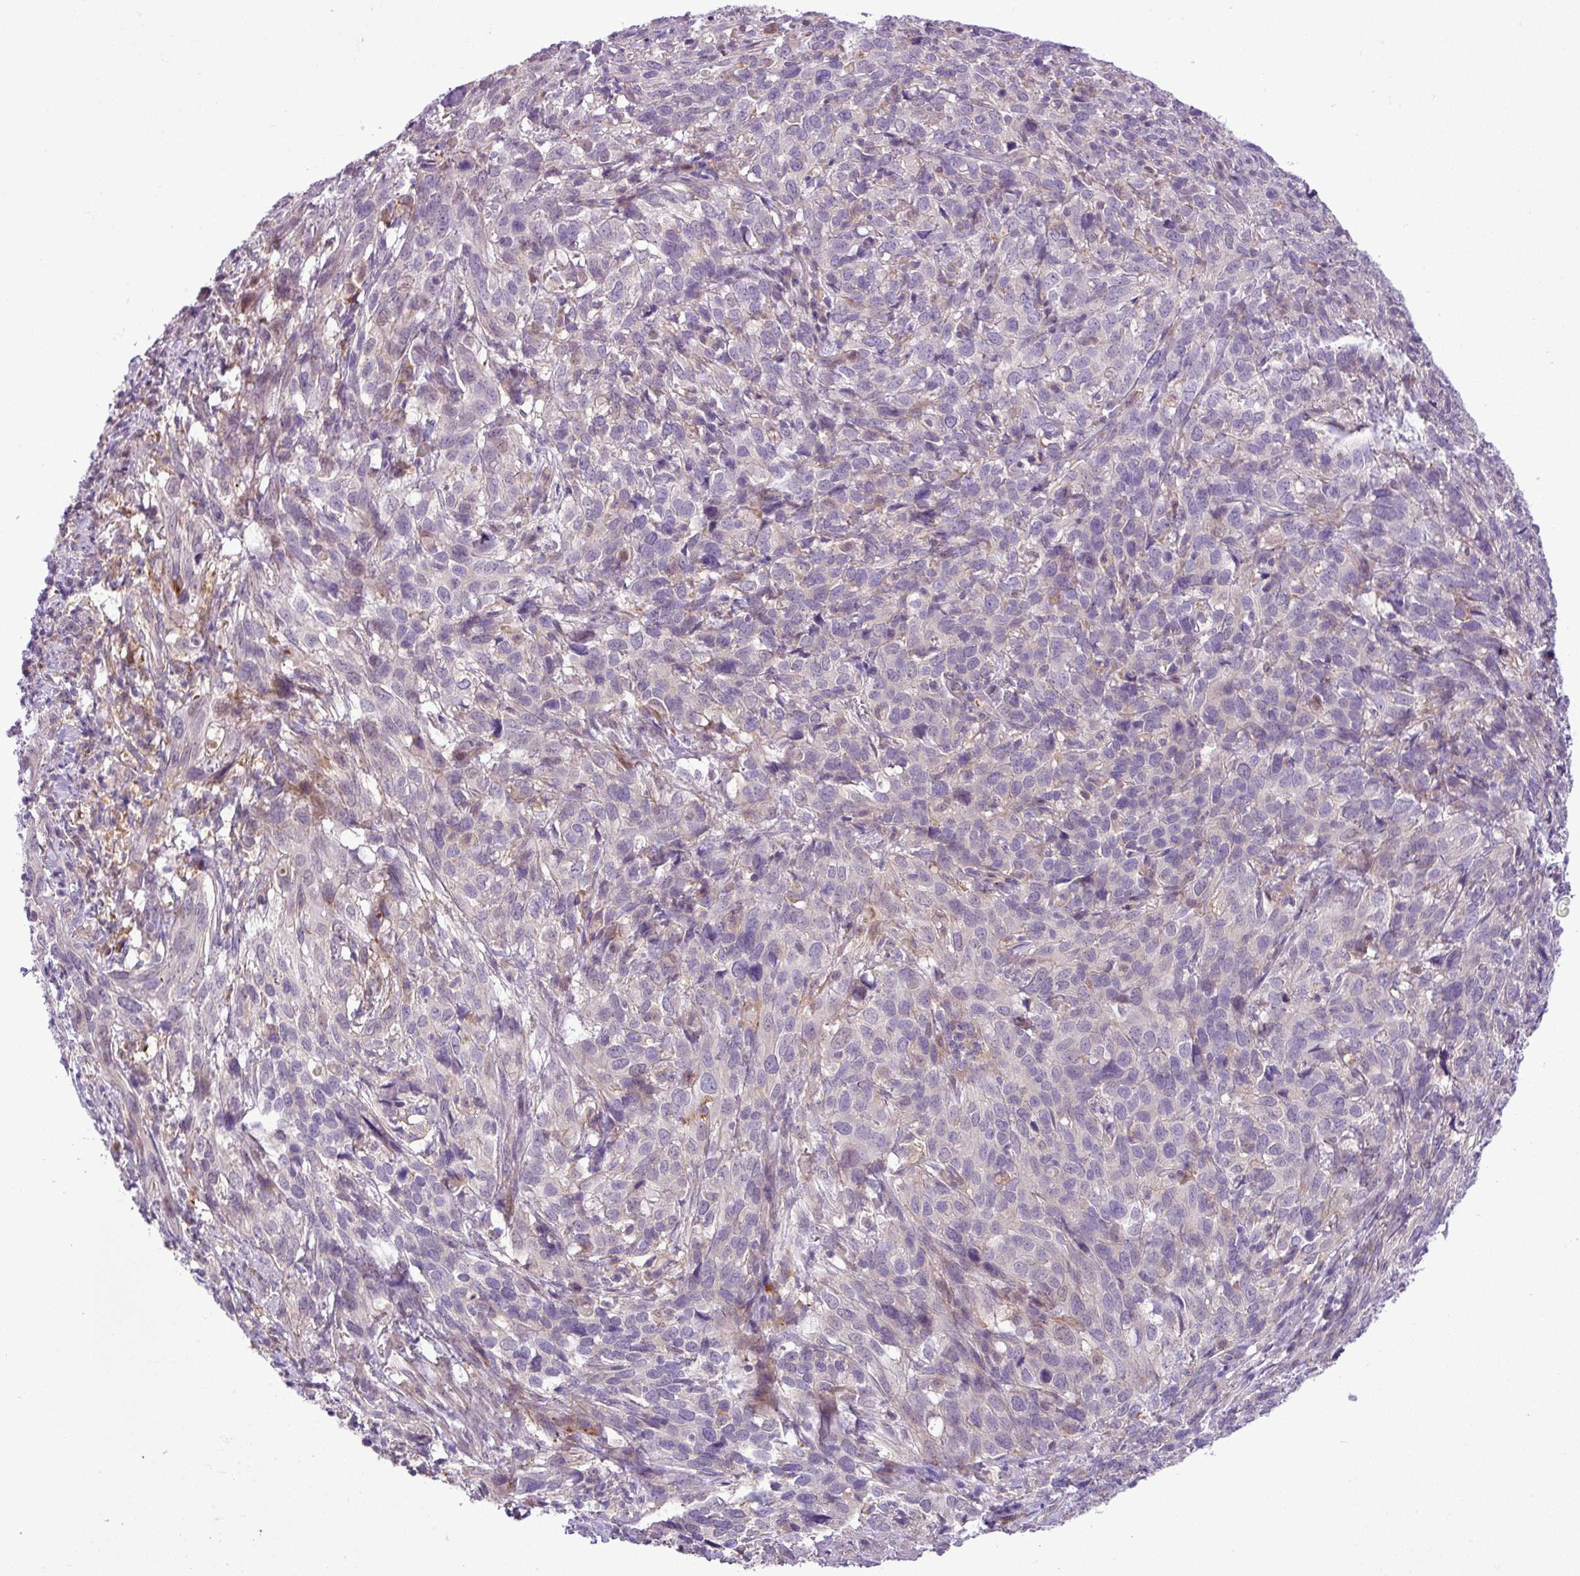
{"staining": {"intensity": "negative", "quantity": "none", "location": "none"}, "tissue": "cervical cancer", "cell_type": "Tumor cells", "image_type": "cancer", "snomed": [{"axis": "morphology", "description": "Squamous cell carcinoma, NOS"}, {"axis": "topography", "description": "Cervix"}], "caption": "High magnification brightfield microscopy of cervical squamous cell carcinoma stained with DAB (brown) and counterstained with hematoxylin (blue): tumor cells show no significant expression.", "gene": "NBEAL2", "patient": {"sex": "female", "age": 51}}